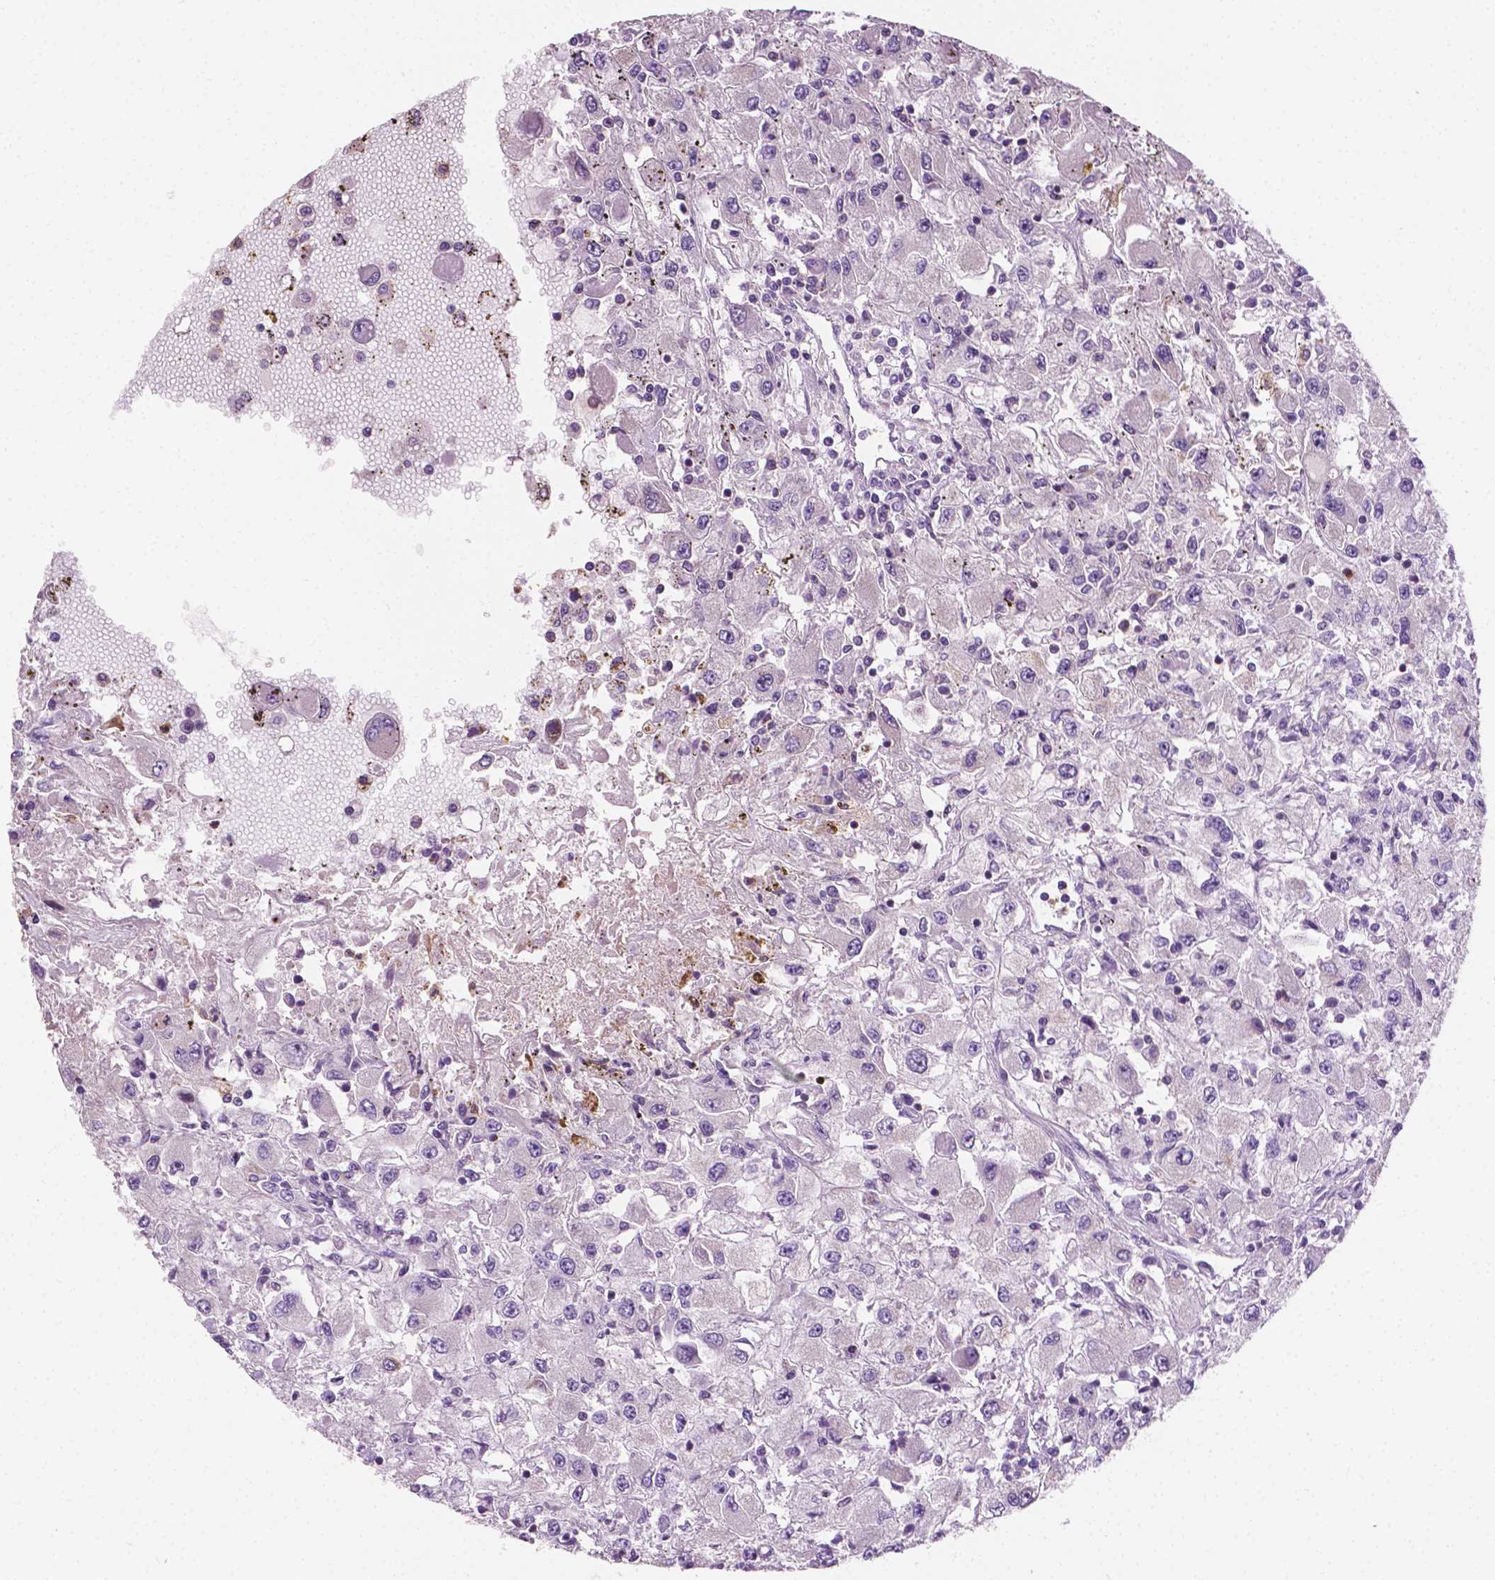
{"staining": {"intensity": "negative", "quantity": "none", "location": "none"}, "tissue": "renal cancer", "cell_type": "Tumor cells", "image_type": "cancer", "snomed": [{"axis": "morphology", "description": "Adenocarcinoma, NOS"}, {"axis": "topography", "description": "Kidney"}], "caption": "Photomicrograph shows no protein expression in tumor cells of renal cancer (adenocarcinoma) tissue.", "gene": "PTX3", "patient": {"sex": "female", "age": 67}}